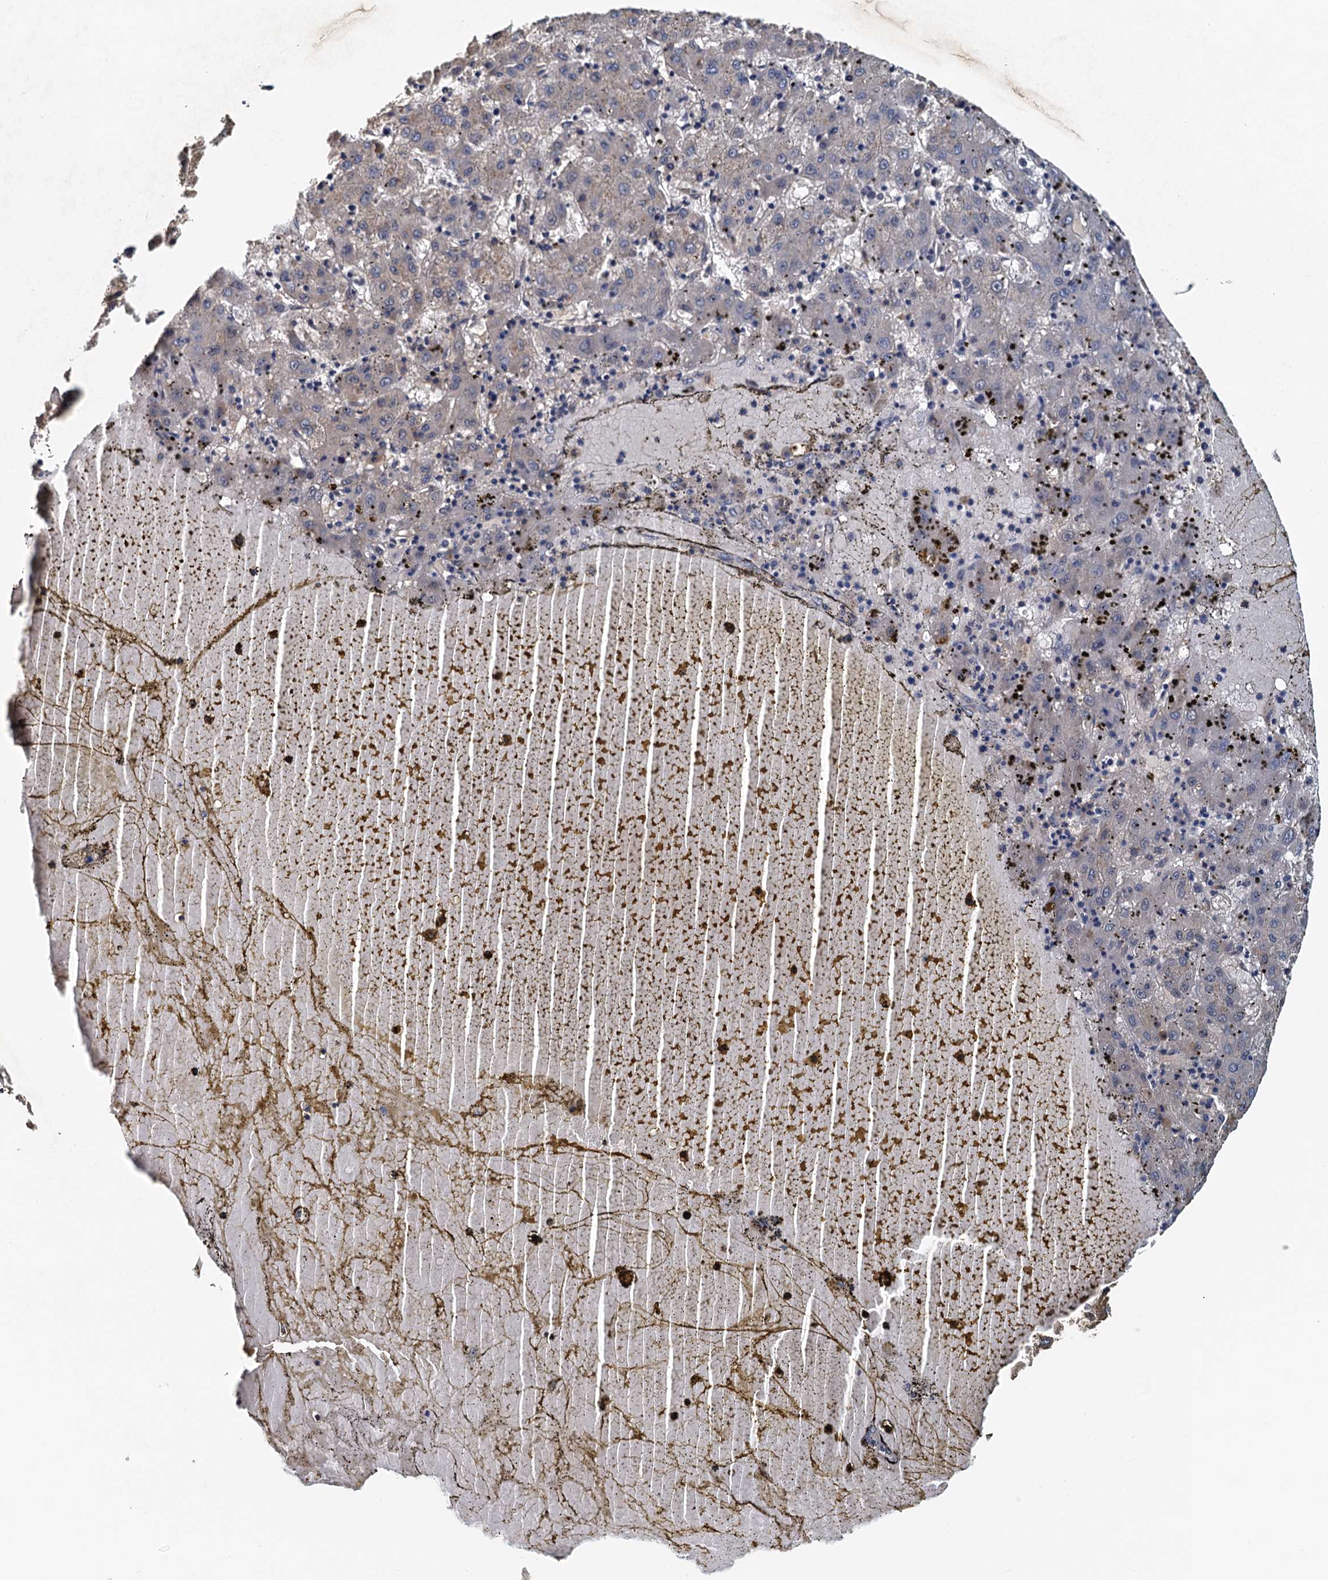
{"staining": {"intensity": "weak", "quantity": "<25%", "location": "cytoplasmic/membranous"}, "tissue": "liver cancer", "cell_type": "Tumor cells", "image_type": "cancer", "snomed": [{"axis": "morphology", "description": "Carcinoma, Hepatocellular, NOS"}, {"axis": "topography", "description": "Liver"}], "caption": "Tumor cells show no significant expression in liver hepatocellular carcinoma.", "gene": "UBL7", "patient": {"sex": "male", "age": 72}}